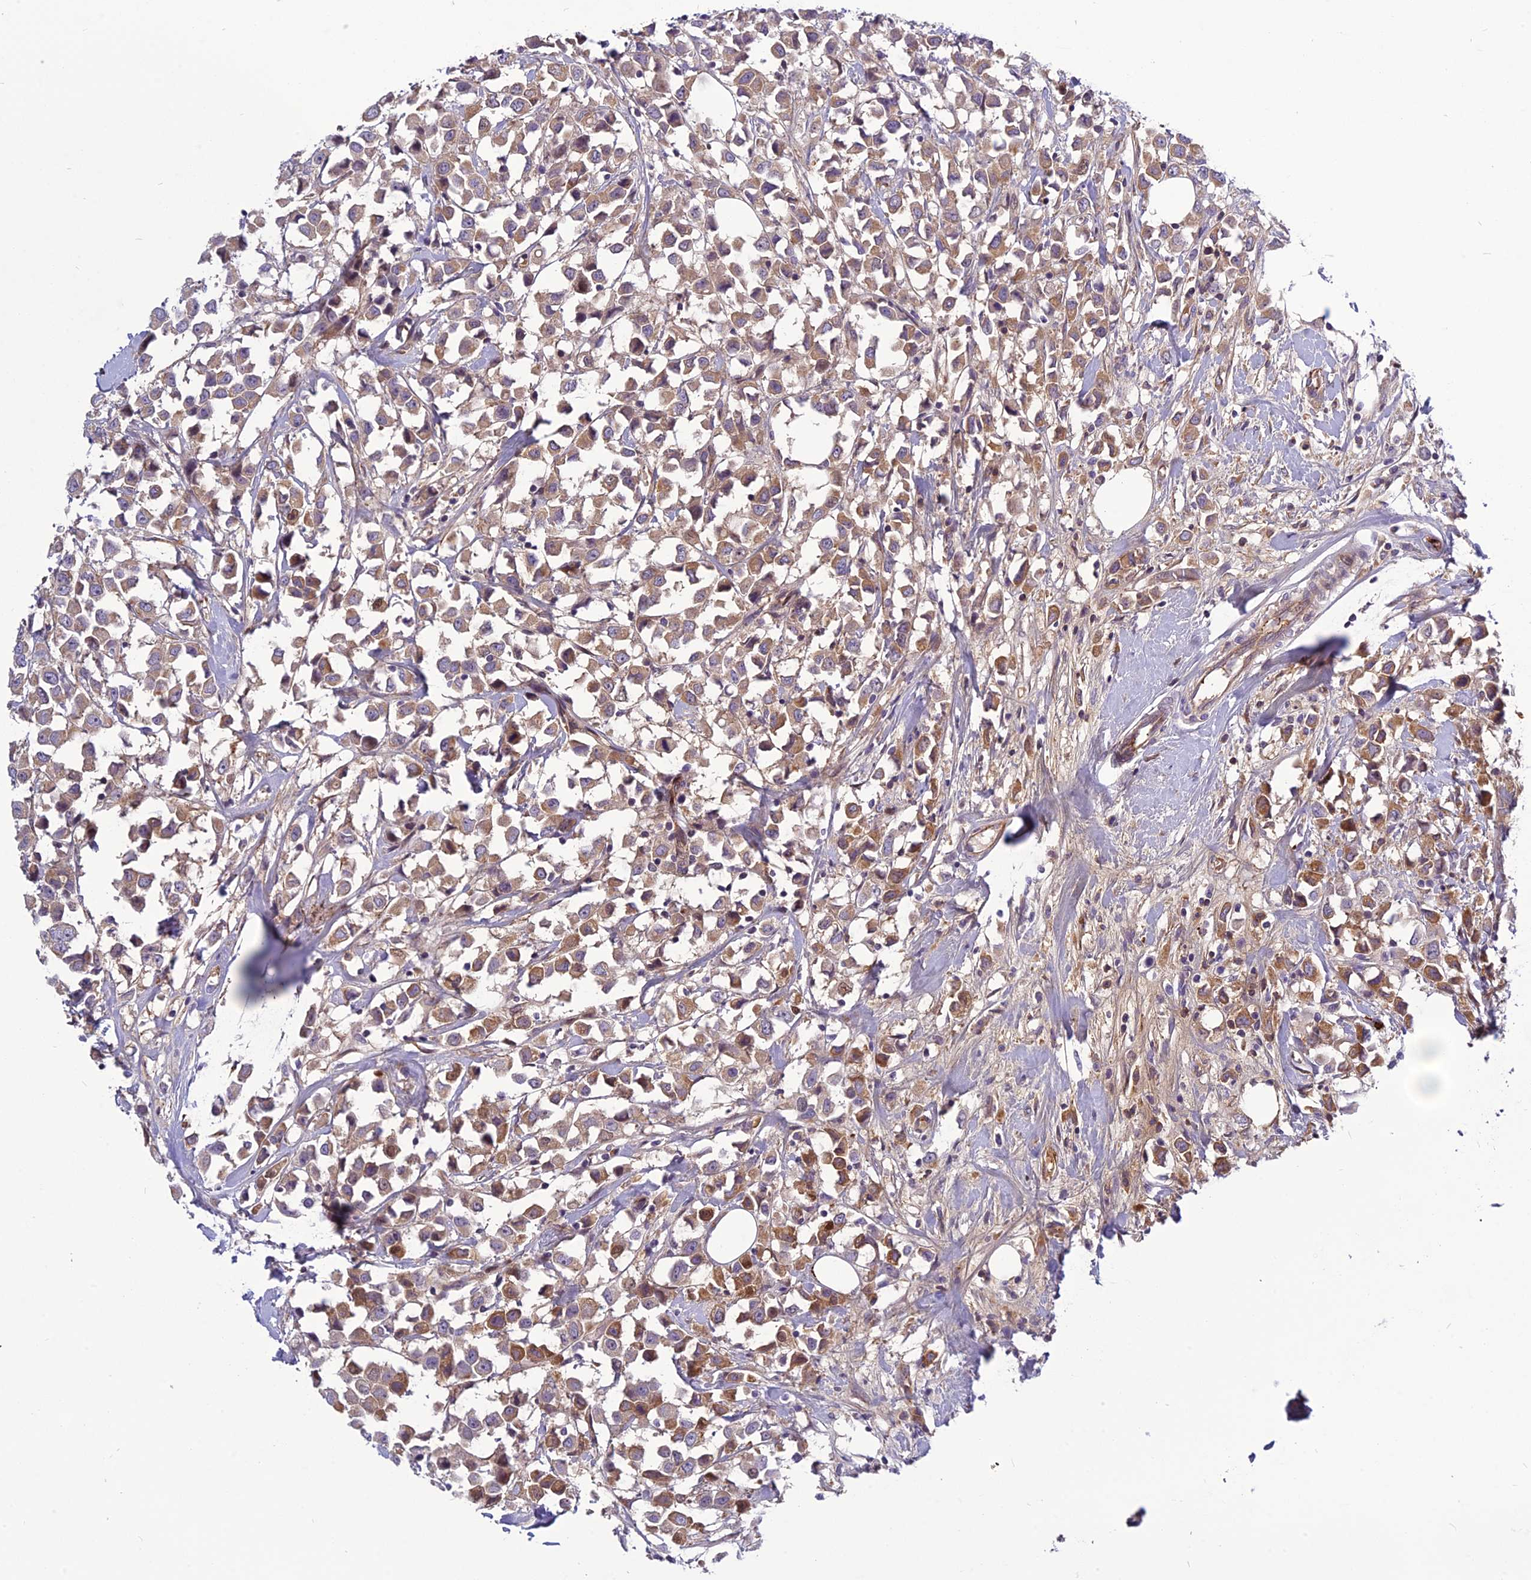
{"staining": {"intensity": "moderate", "quantity": "25%-75%", "location": "cytoplasmic/membranous"}, "tissue": "breast cancer", "cell_type": "Tumor cells", "image_type": "cancer", "snomed": [{"axis": "morphology", "description": "Duct carcinoma"}, {"axis": "topography", "description": "Breast"}], "caption": "A medium amount of moderate cytoplasmic/membranous expression is seen in about 25%-75% of tumor cells in breast intraductal carcinoma tissue.", "gene": "CLEC11A", "patient": {"sex": "female", "age": 61}}